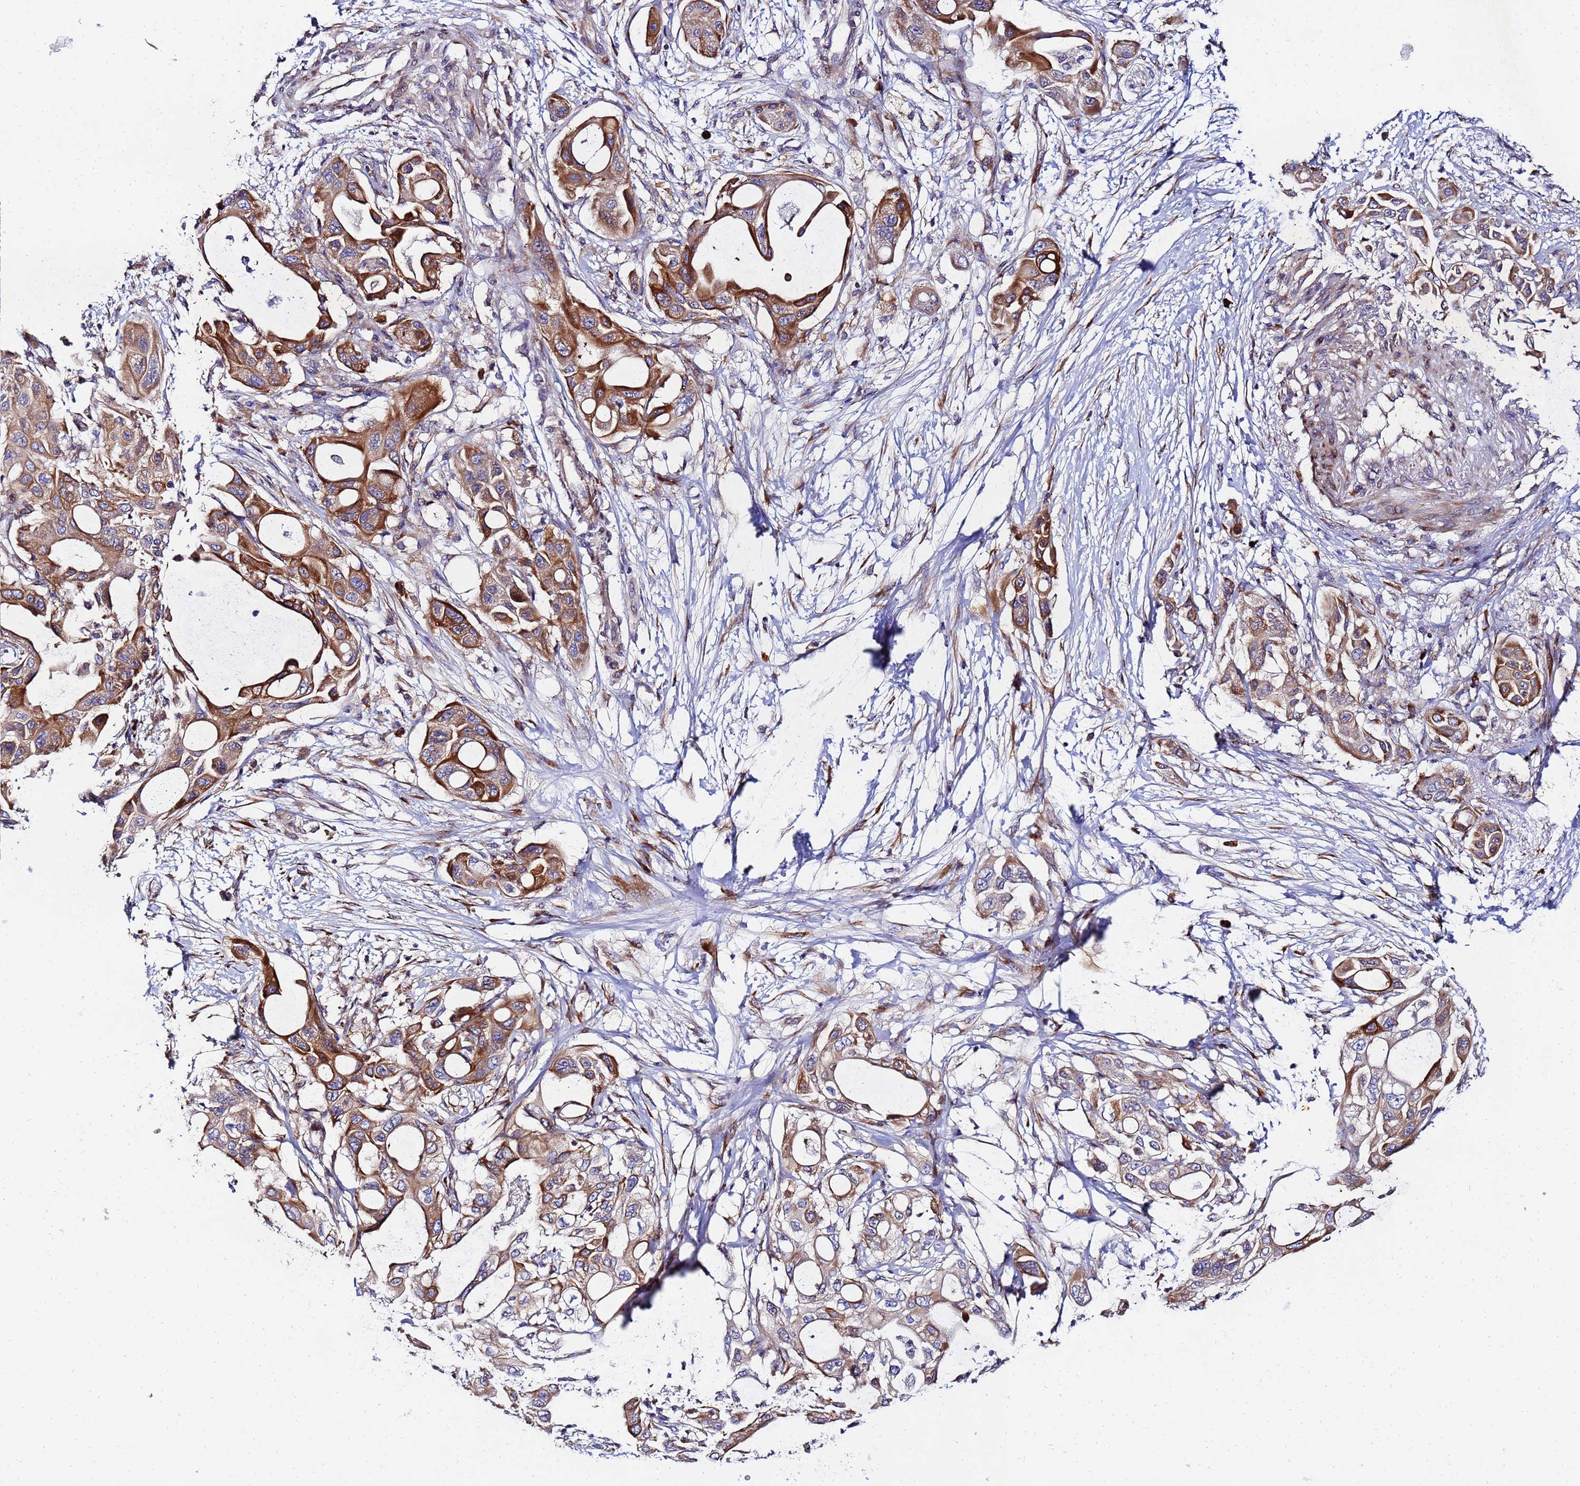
{"staining": {"intensity": "strong", "quantity": ">75%", "location": "cytoplasmic/membranous"}, "tissue": "pancreatic cancer", "cell_type": "Tumor cells", "image_type": "cancer", "snomed": [{"axis": "morphology", "description": "Adenocarcinoma, NOS"}, {"axis": "topography", "description": "Pancreas"}], "caption": "IHC image of human pancreatic adenocarcinoma stained for a protein (brown), which exhibits high levels of strong cytoplasmic/membranous staining in approximately >75% of tumor cells.", "gene": "POM121", "patient": {"sex": "male", "age": 68}}